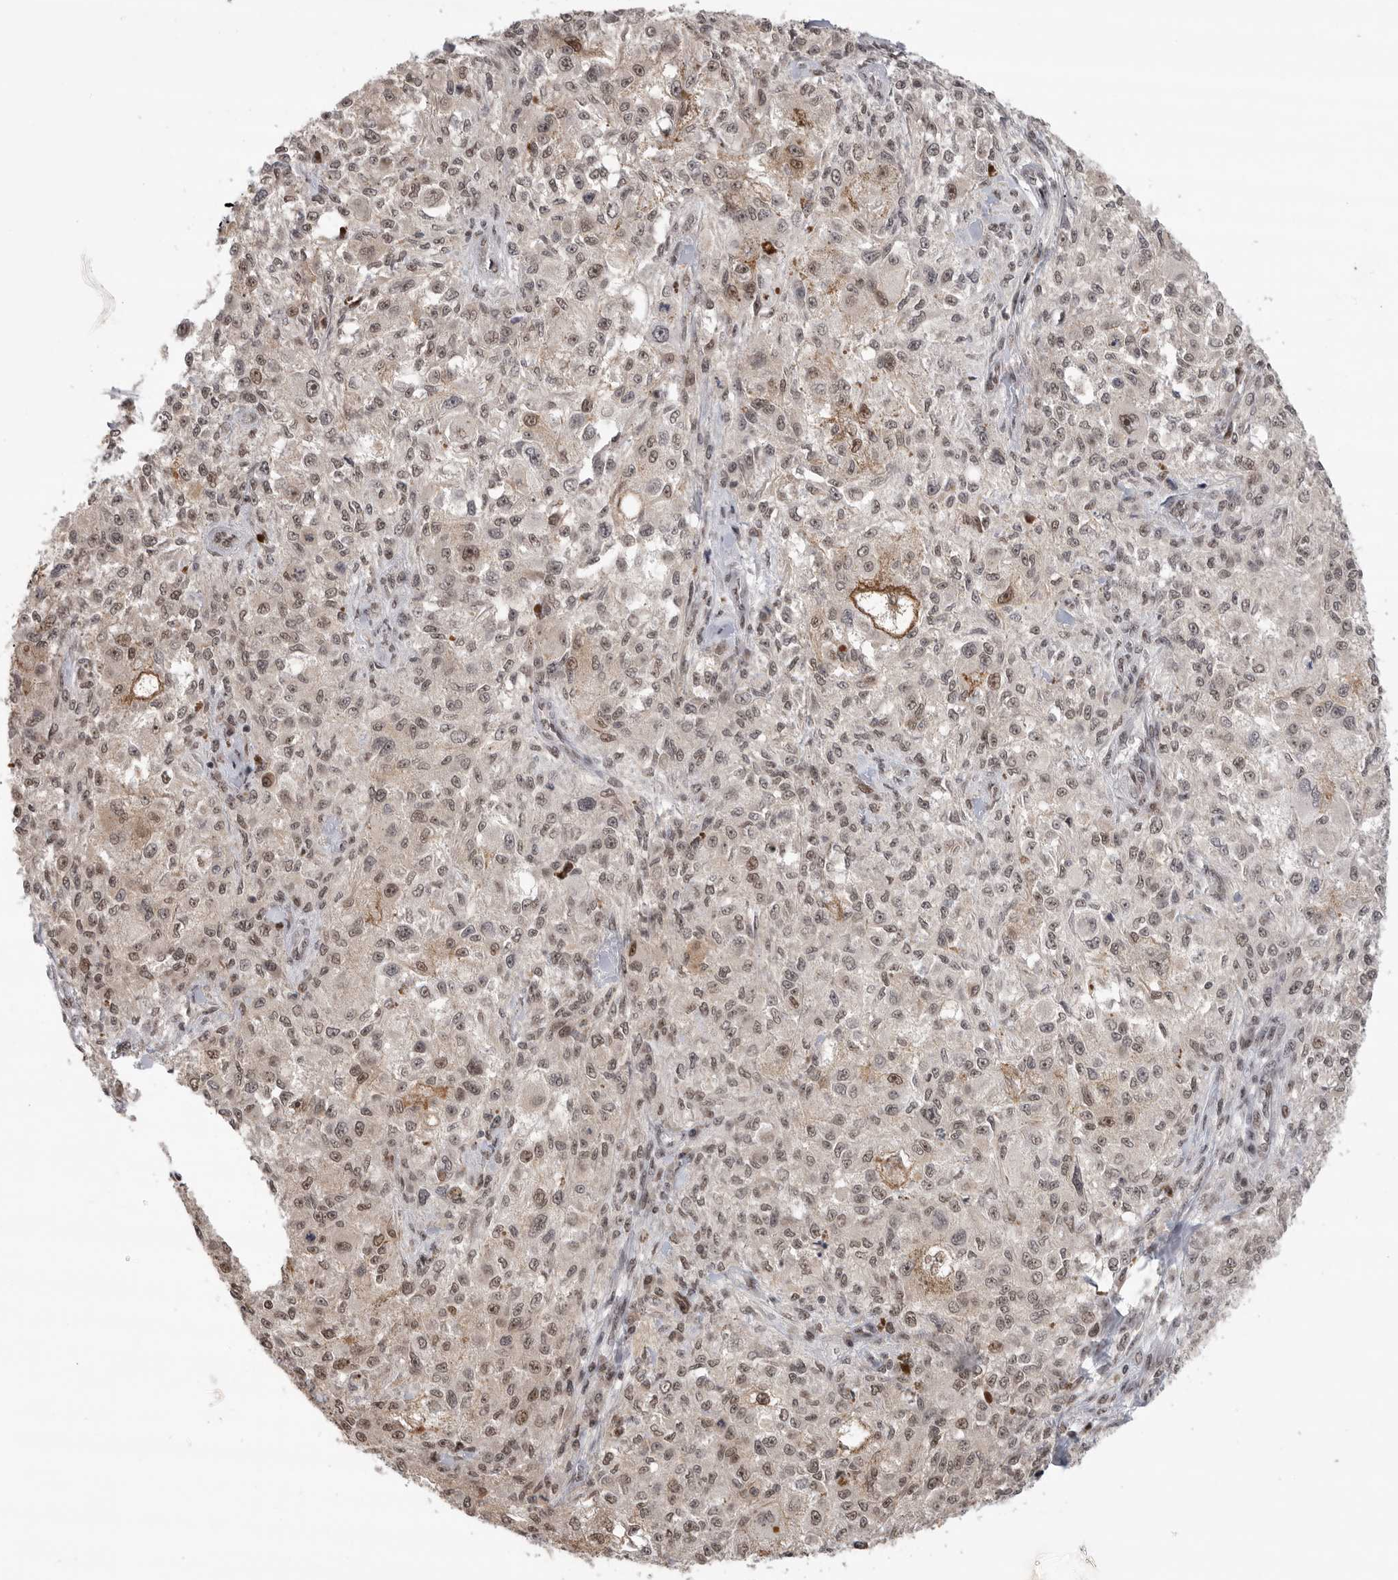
{"staining": {"intensity": "weak", "quantity": ">75%", "location": "nuclear"}, "tissue": "melanoma", "cell_type": "Tumor cells", "image_type": "cancer", "snomed": [{"axis": "morphology", "description": "Necrosis, NOS"}, {"axis": "morphology", "description": "Malignant melanoma, NOS"}, {"axis": "topography", "description": "Skin"}], "caption": "IHC (DAB) staining of malignant melanoma exhibits weak nuclear protein staining in about >75% of tumor cells.", "gene": "ZNF830", "patient": {"sex": "female", "age": 87}}